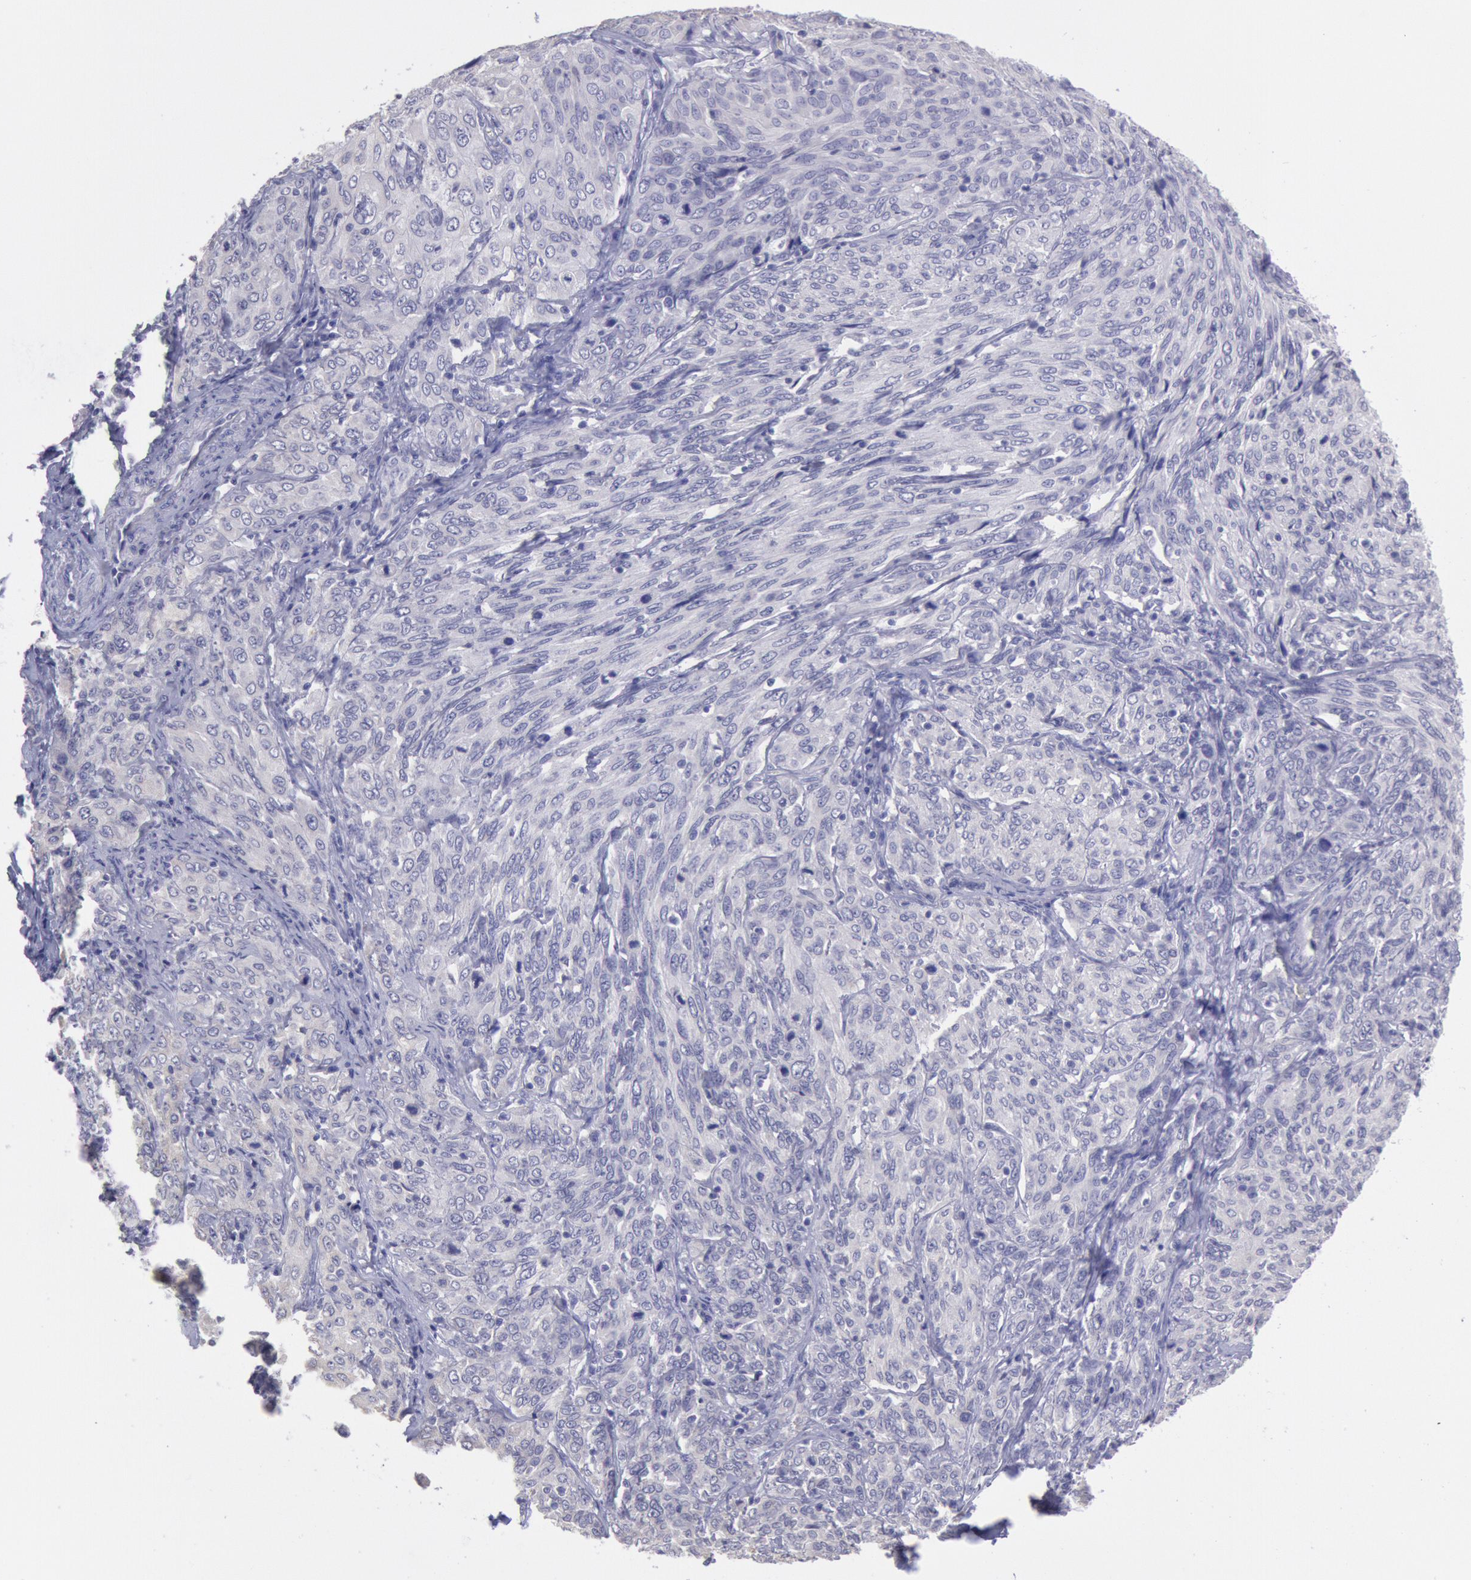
{"staining": {"intensity": "negative", "quantity": "none", "location": "none"}, "tissue": "cervical cancer", "cell_type": "Tumor cells", "image_type": "cancer", "snomed": [{"axis": "morphology", "description": "Squamous cell carcinoma, NOS"}, {"axis": "topography", "description": "Cervix"}], "caption": "Immunohistochemistry (IHC) of cervical cancer demonstrates no staining in tumor cells. The staining is performed using DAB brown chromogen with nuclei counter-stained in using hematoxylin.", "gene": "MYH7", "patient": {"sex": "female", "age": 38}}